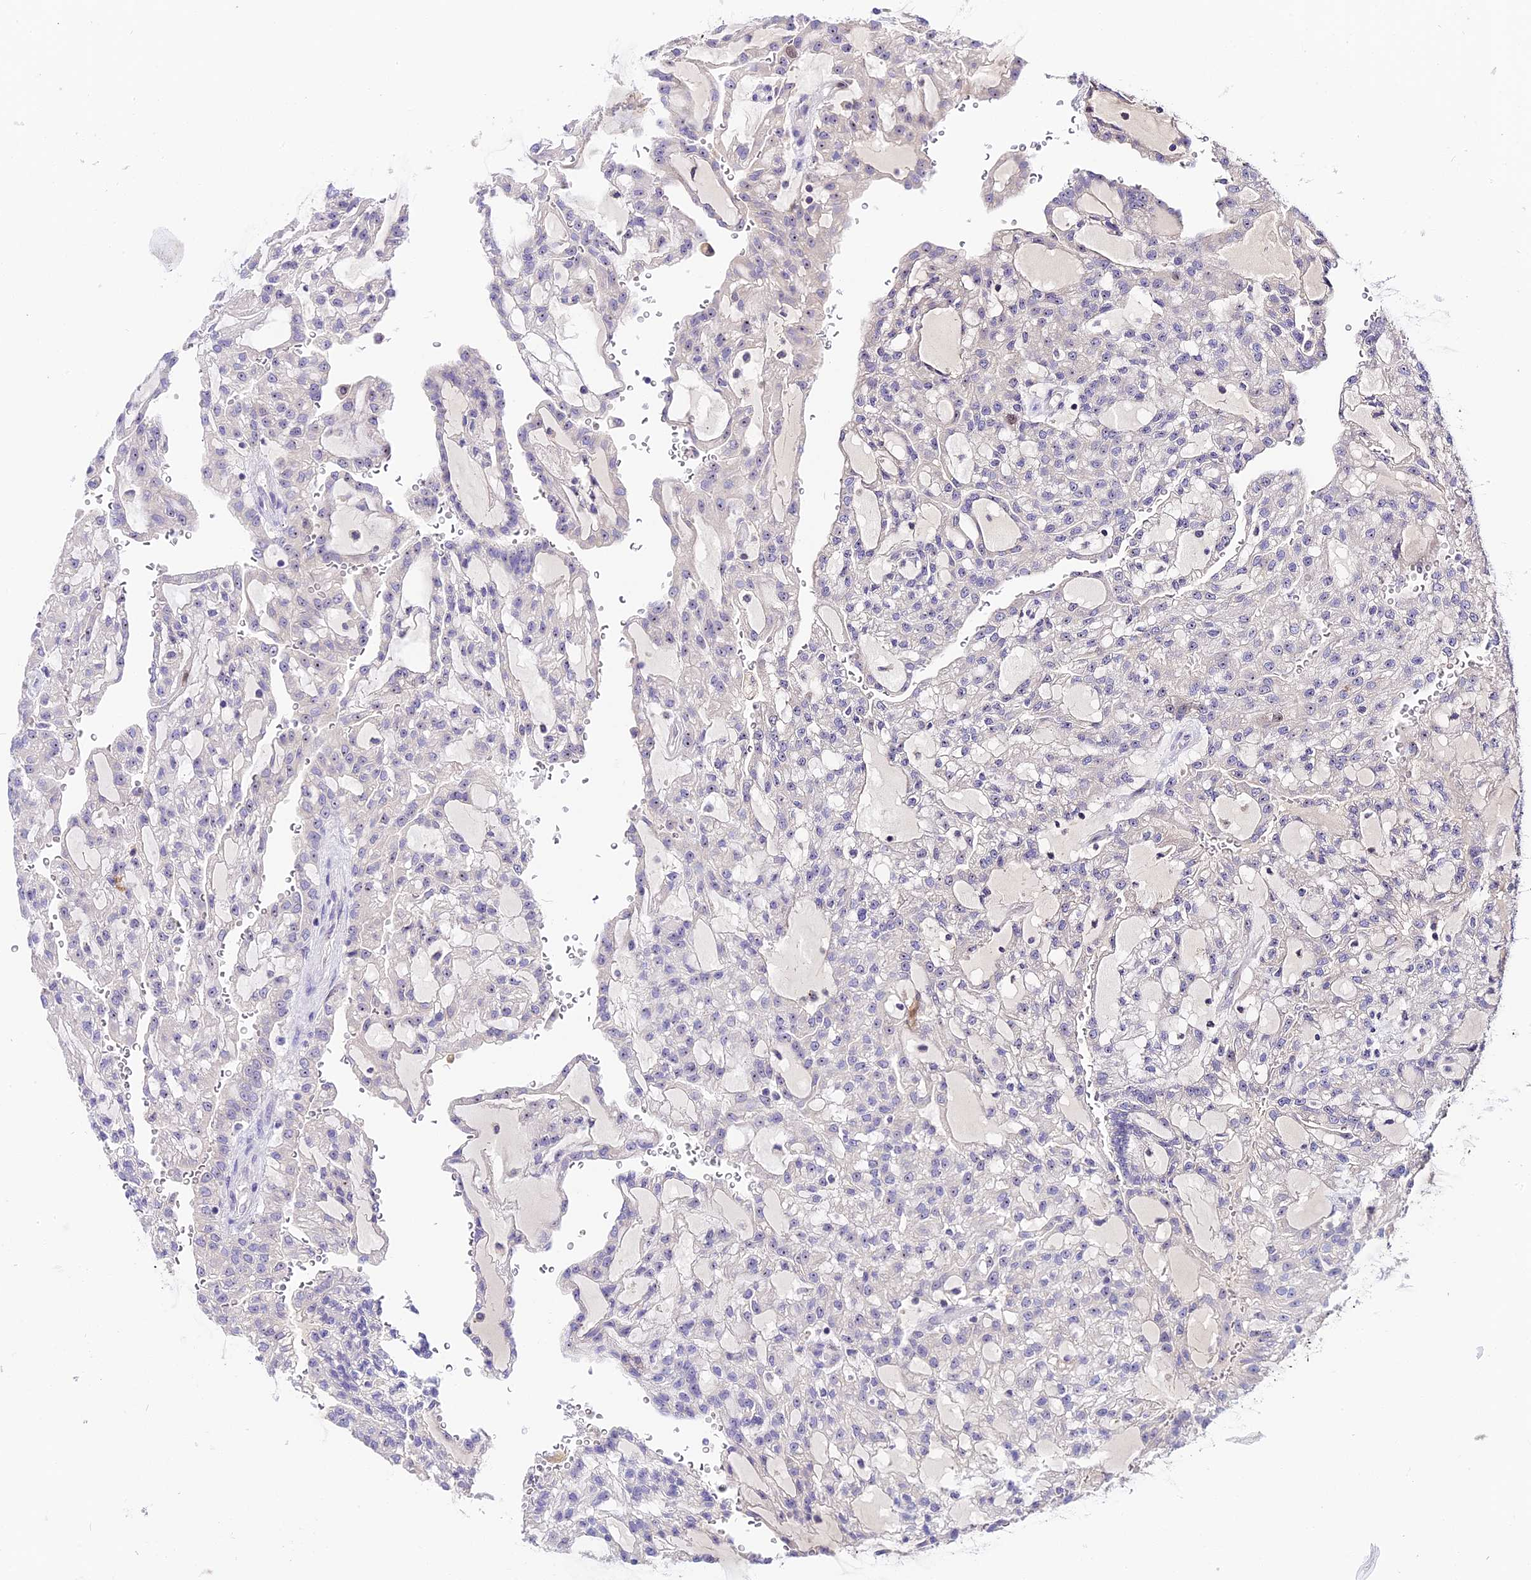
{"staining": {"intensity": "negative", "quantity": "none", "location": "none"}, "tissue": "renal cancer", "cell_type": "Tumor cells", "image_type": "cancer", "snomed": [{"axis": "morphology", "description": "Adenocarcinoma, NOS"}, {"axis": "topography", "description": "Kidney"}], "caption": "A histopathology image of adenocarcinoma (renal) stained for a protein demonstrates no brown staining in tumor cells.", "gene": "RAD51", "patient": {"sex": "male", "age": 63}}